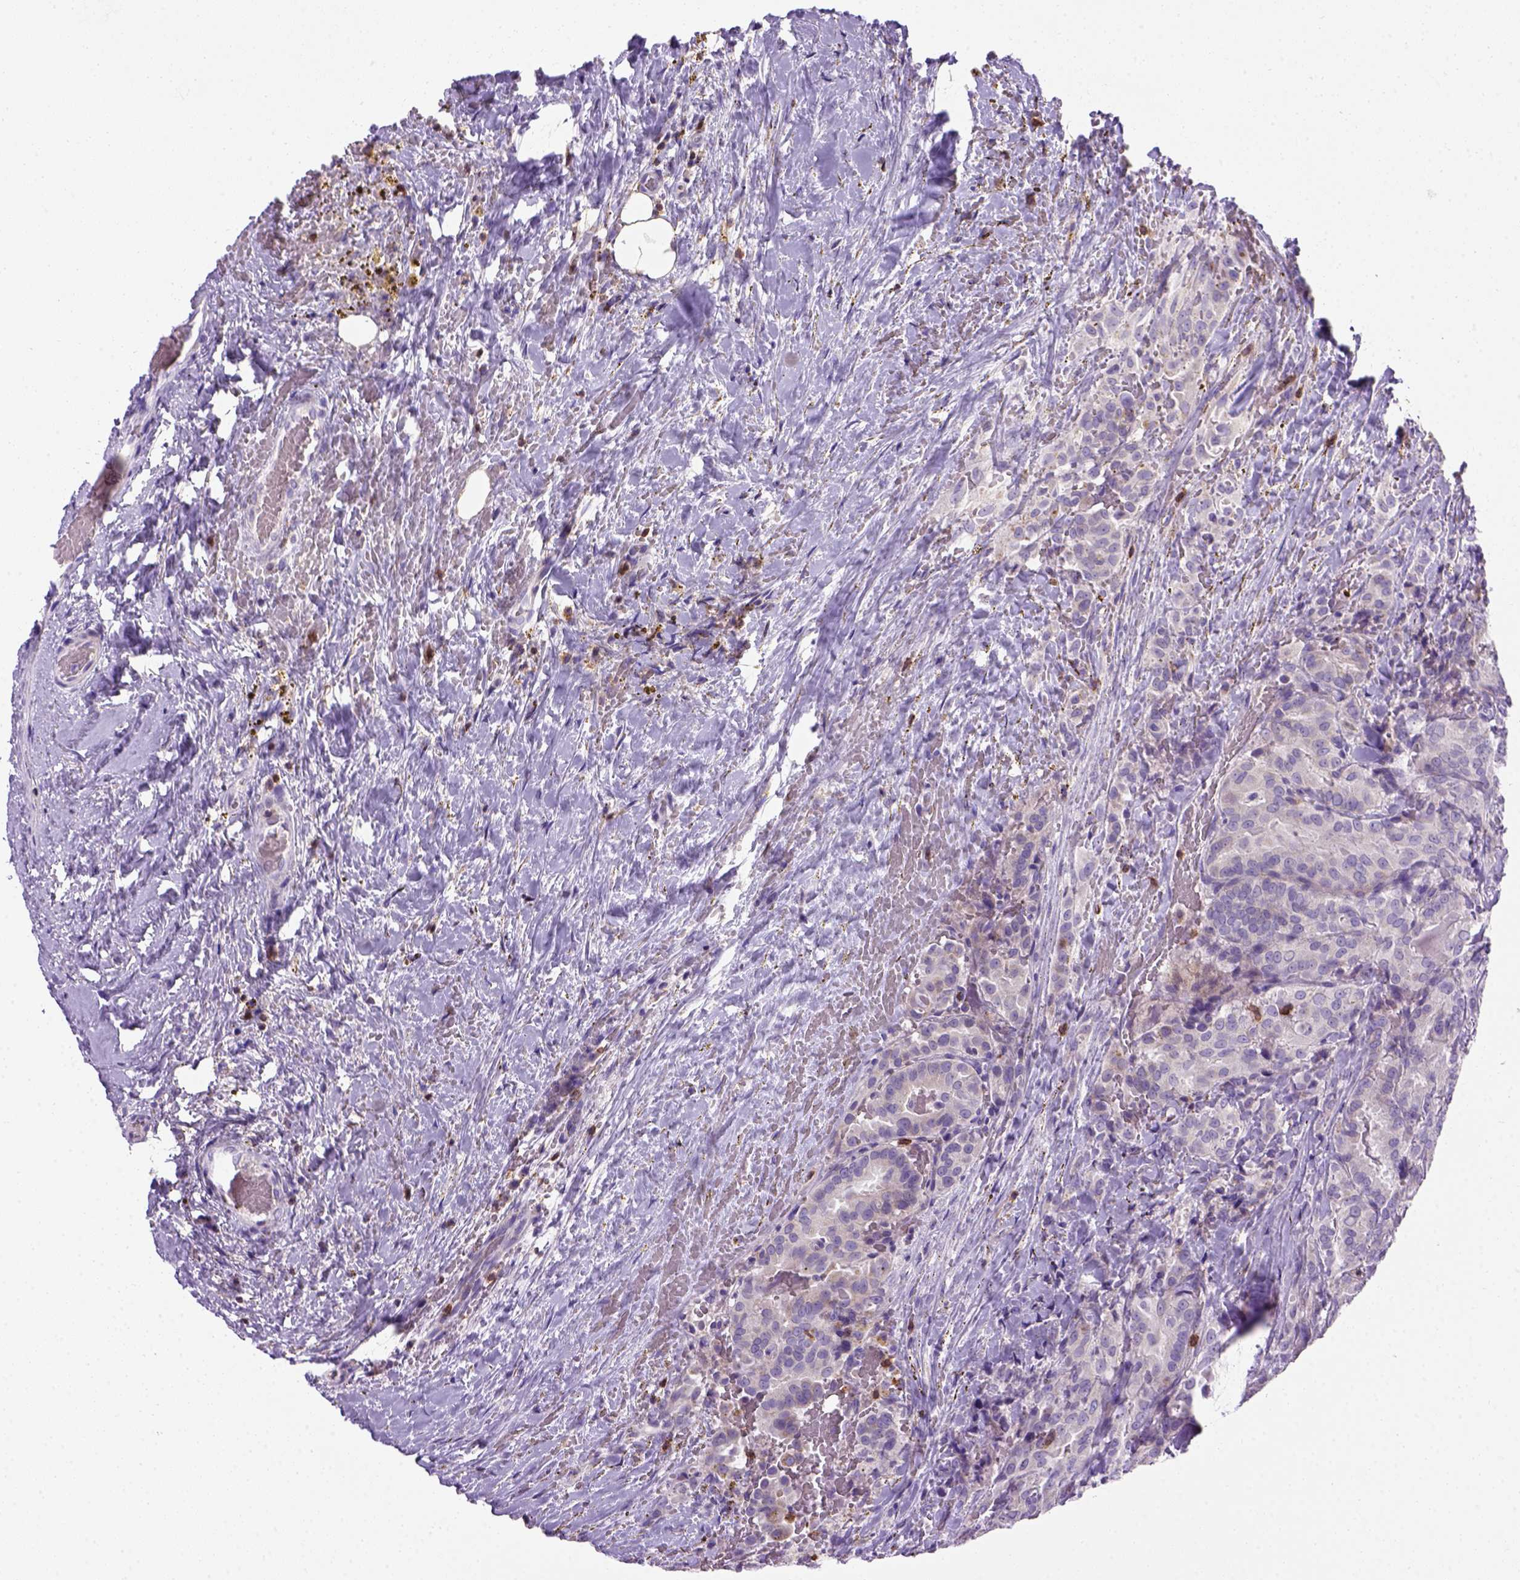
{"staining": {"intensity": "negative", "quantity": "none", "location": "none"}, "tissue": "thyroid cancer", "cell_type": "Tumor cells", "image_type": "cancer", "snomed": [{"axis": "morphology", "description": "Papillary adenocarcinoma, NOS"}, {"axis": "topography", "description": "Thyroid gland"}], "caption": "High magnification brightfield microscopy of thyroid cancer (papillary adenocarcinoma) stained with DAB (brown) and counterstained with hematoxylin (blue): tumor cells show no significant positivity.", "gene": "CD3E", "patient": {"sex": "male", "age": 61}}